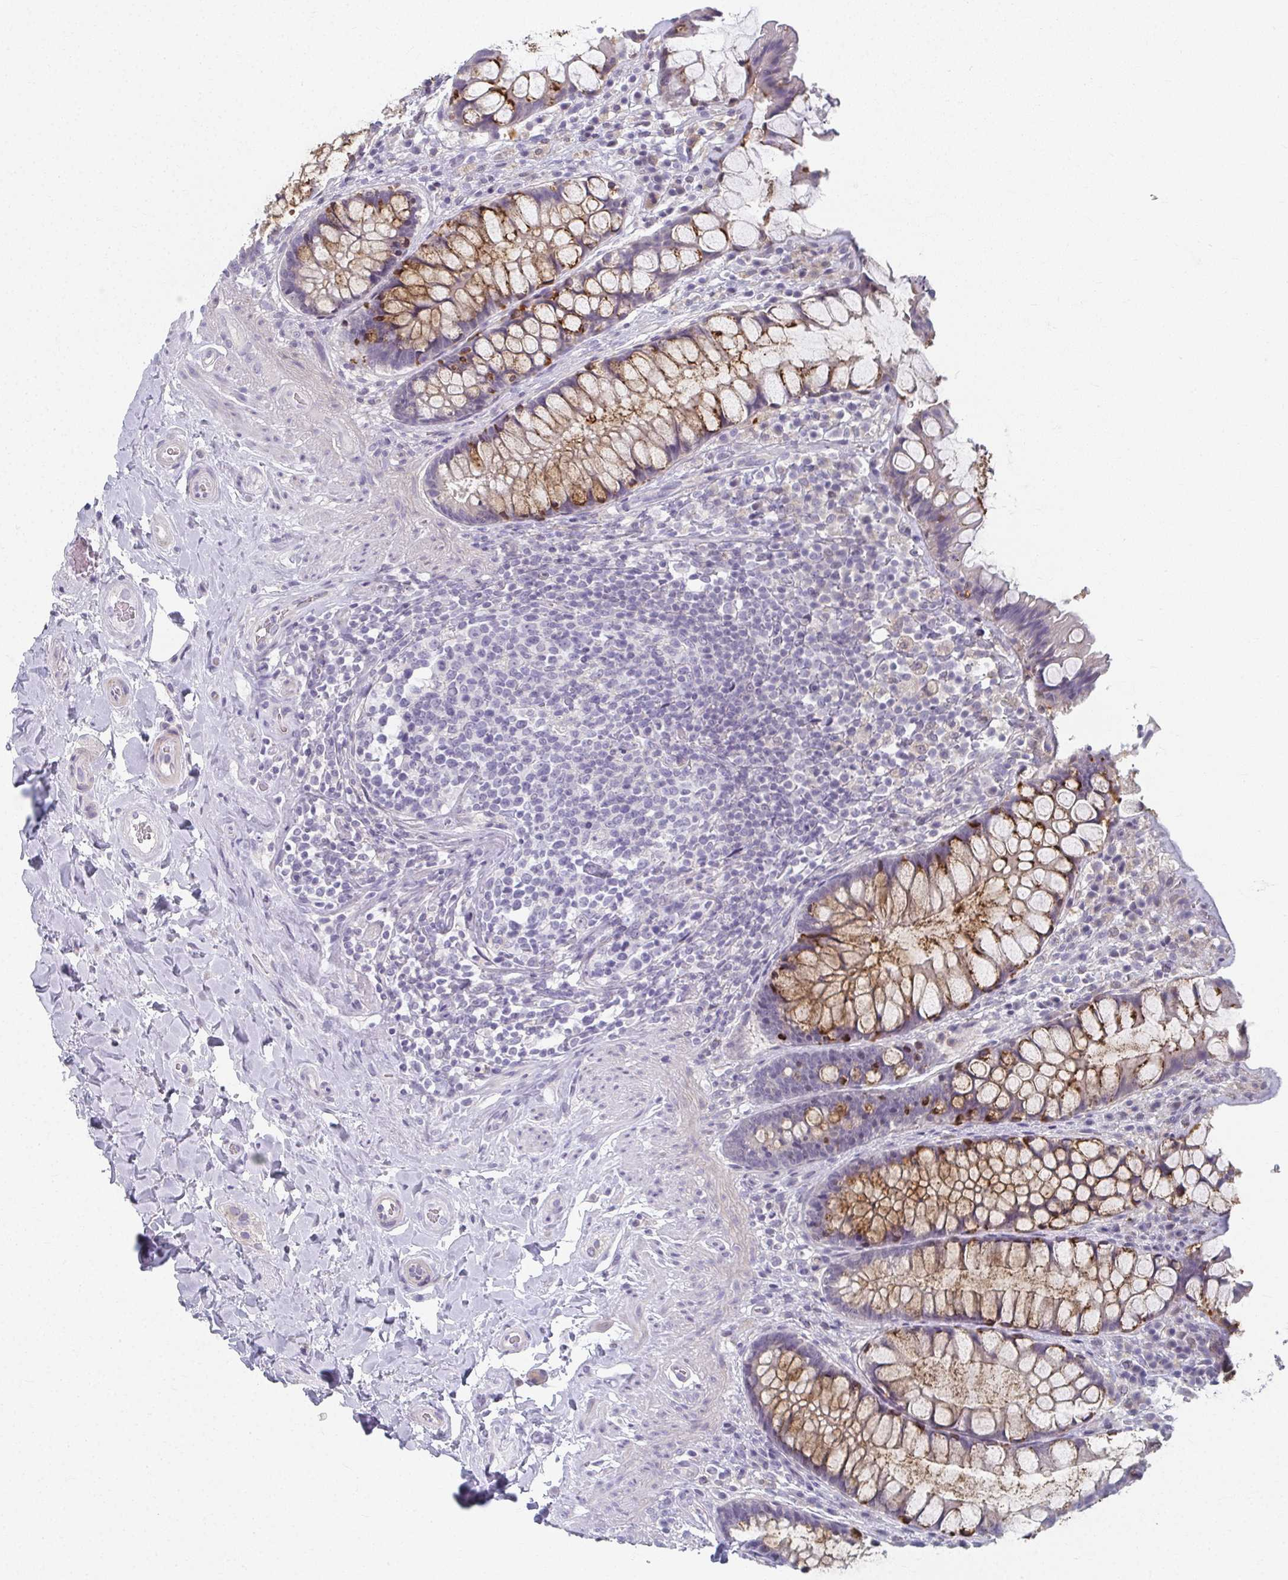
{"staining": {"intensity": "moderate", "quantity": "25%-75%", "location": "cytoplasmic/membranous"}, "tissue": "rectum", "cell_type": "Glandular cells", "image_type": "normal", "snomed": [{"axis": "morphology", "description": "Normal tissue, NOS"}, {"axis": "topography", "description": "Rectum"}], "caption": "Rectum stained with IHC exhibits moderate cytoplasmic/membranous staining in about 25%-75% of glandular cells. (brown staining indicates protein expression, while blue staining denotes nuclei).", "gene": "CAMKV", "patient": {"sex": "female", "age": 58}}